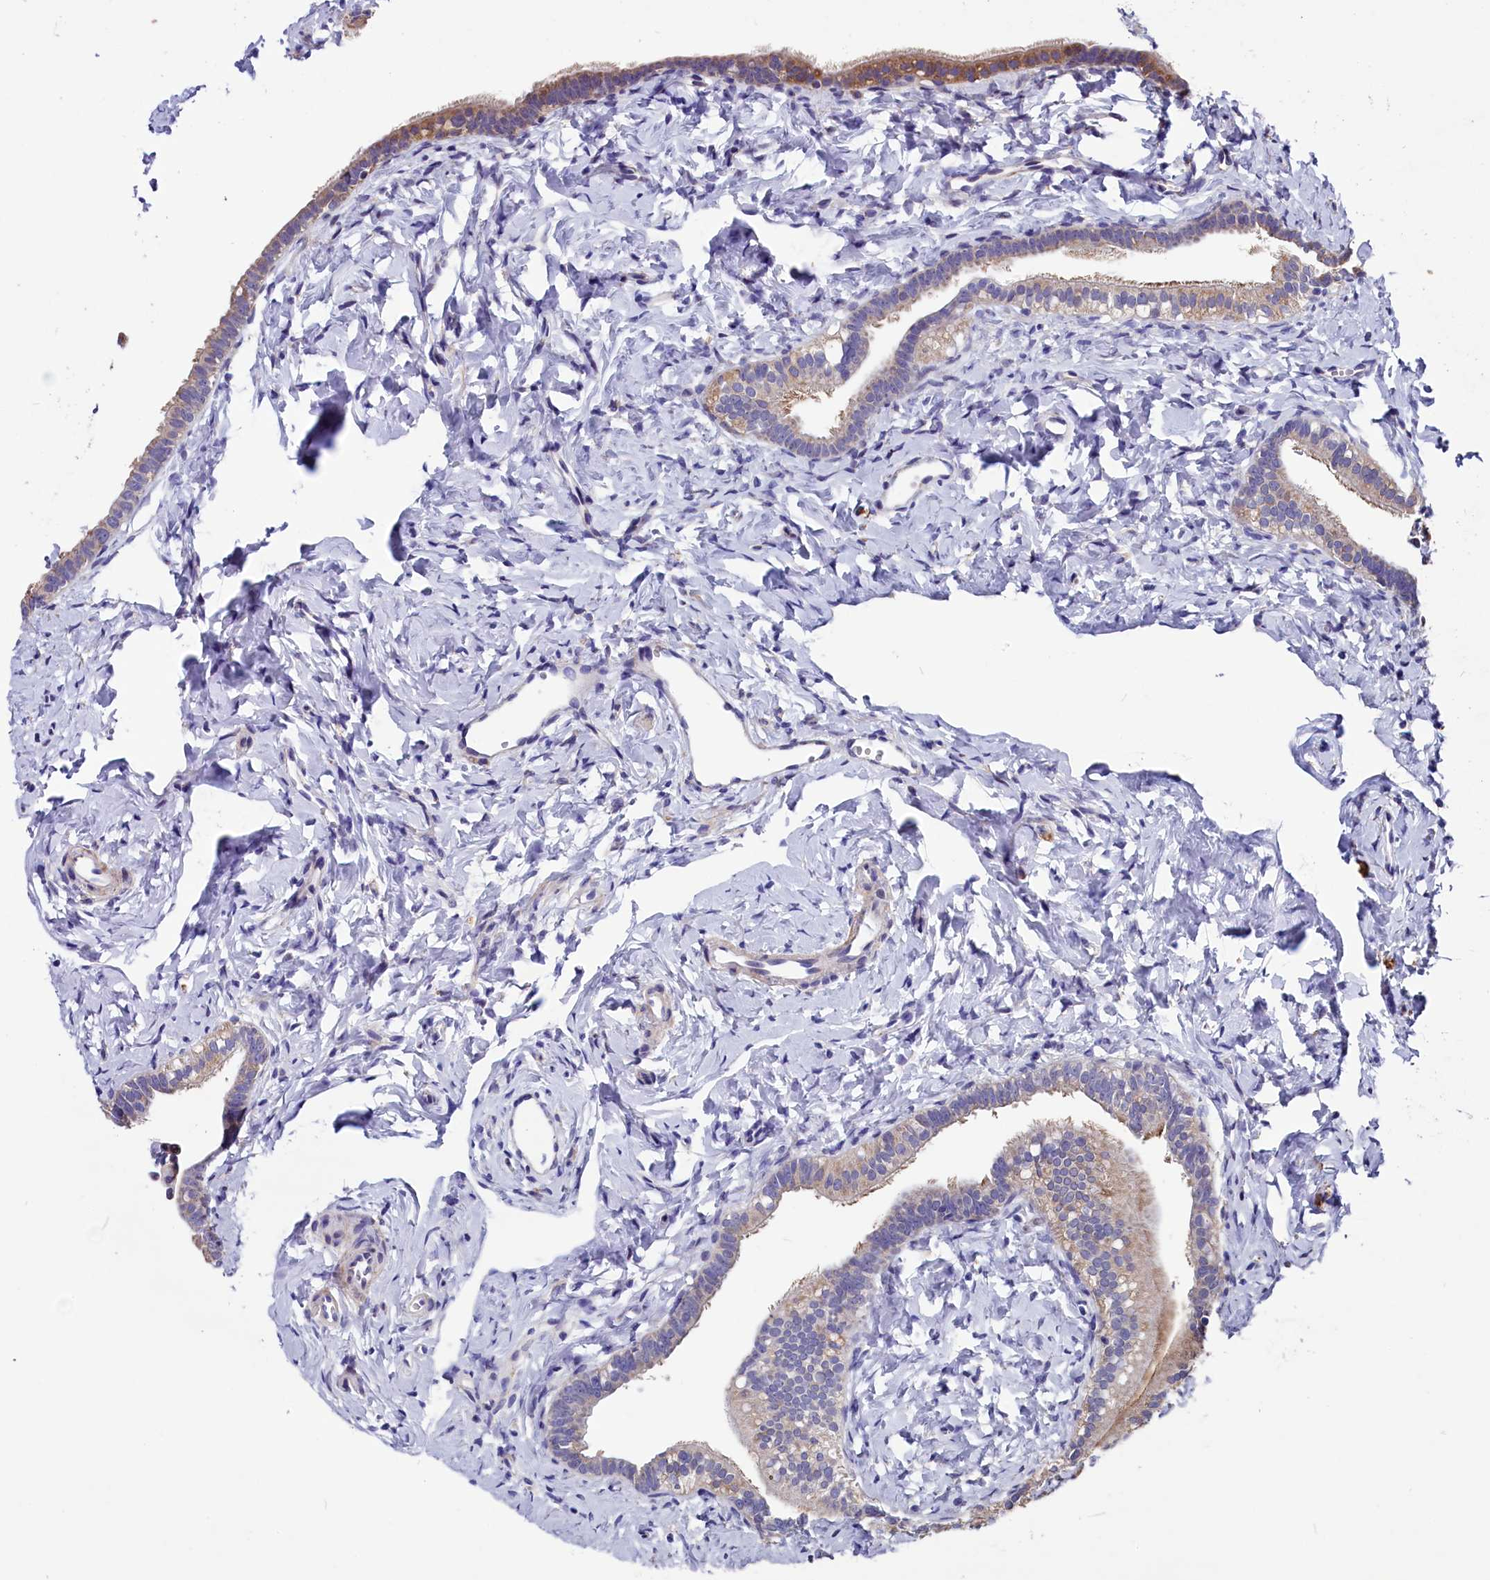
{"staining": {"intensity": "weak", "quantity": "25%-75%", "location": "cytoplasmic/membranous"}, "tissue": "fallopian tube", "cell_type": "Glandular cells", "image_type": "normal", "snomed": [{"axis": "morphology", "description": "Normal tissue, NOS"}, {"axis": "topography", "description": "Fallopian tube"}], "caption": "Immunohistochemical staining of unremarkable fallopian tube displays low levels of weak cytoplasmic/membranous expression in approximately 25%-75% of glandular cells. (Stains: DAB (3,3'-diaminobenzidine) in brown, nuclei in blue, Microscopy: brightfield microscopy at high magnification).", "gene": "SCD5", "patient": {"sex": "female", "age": 66}}